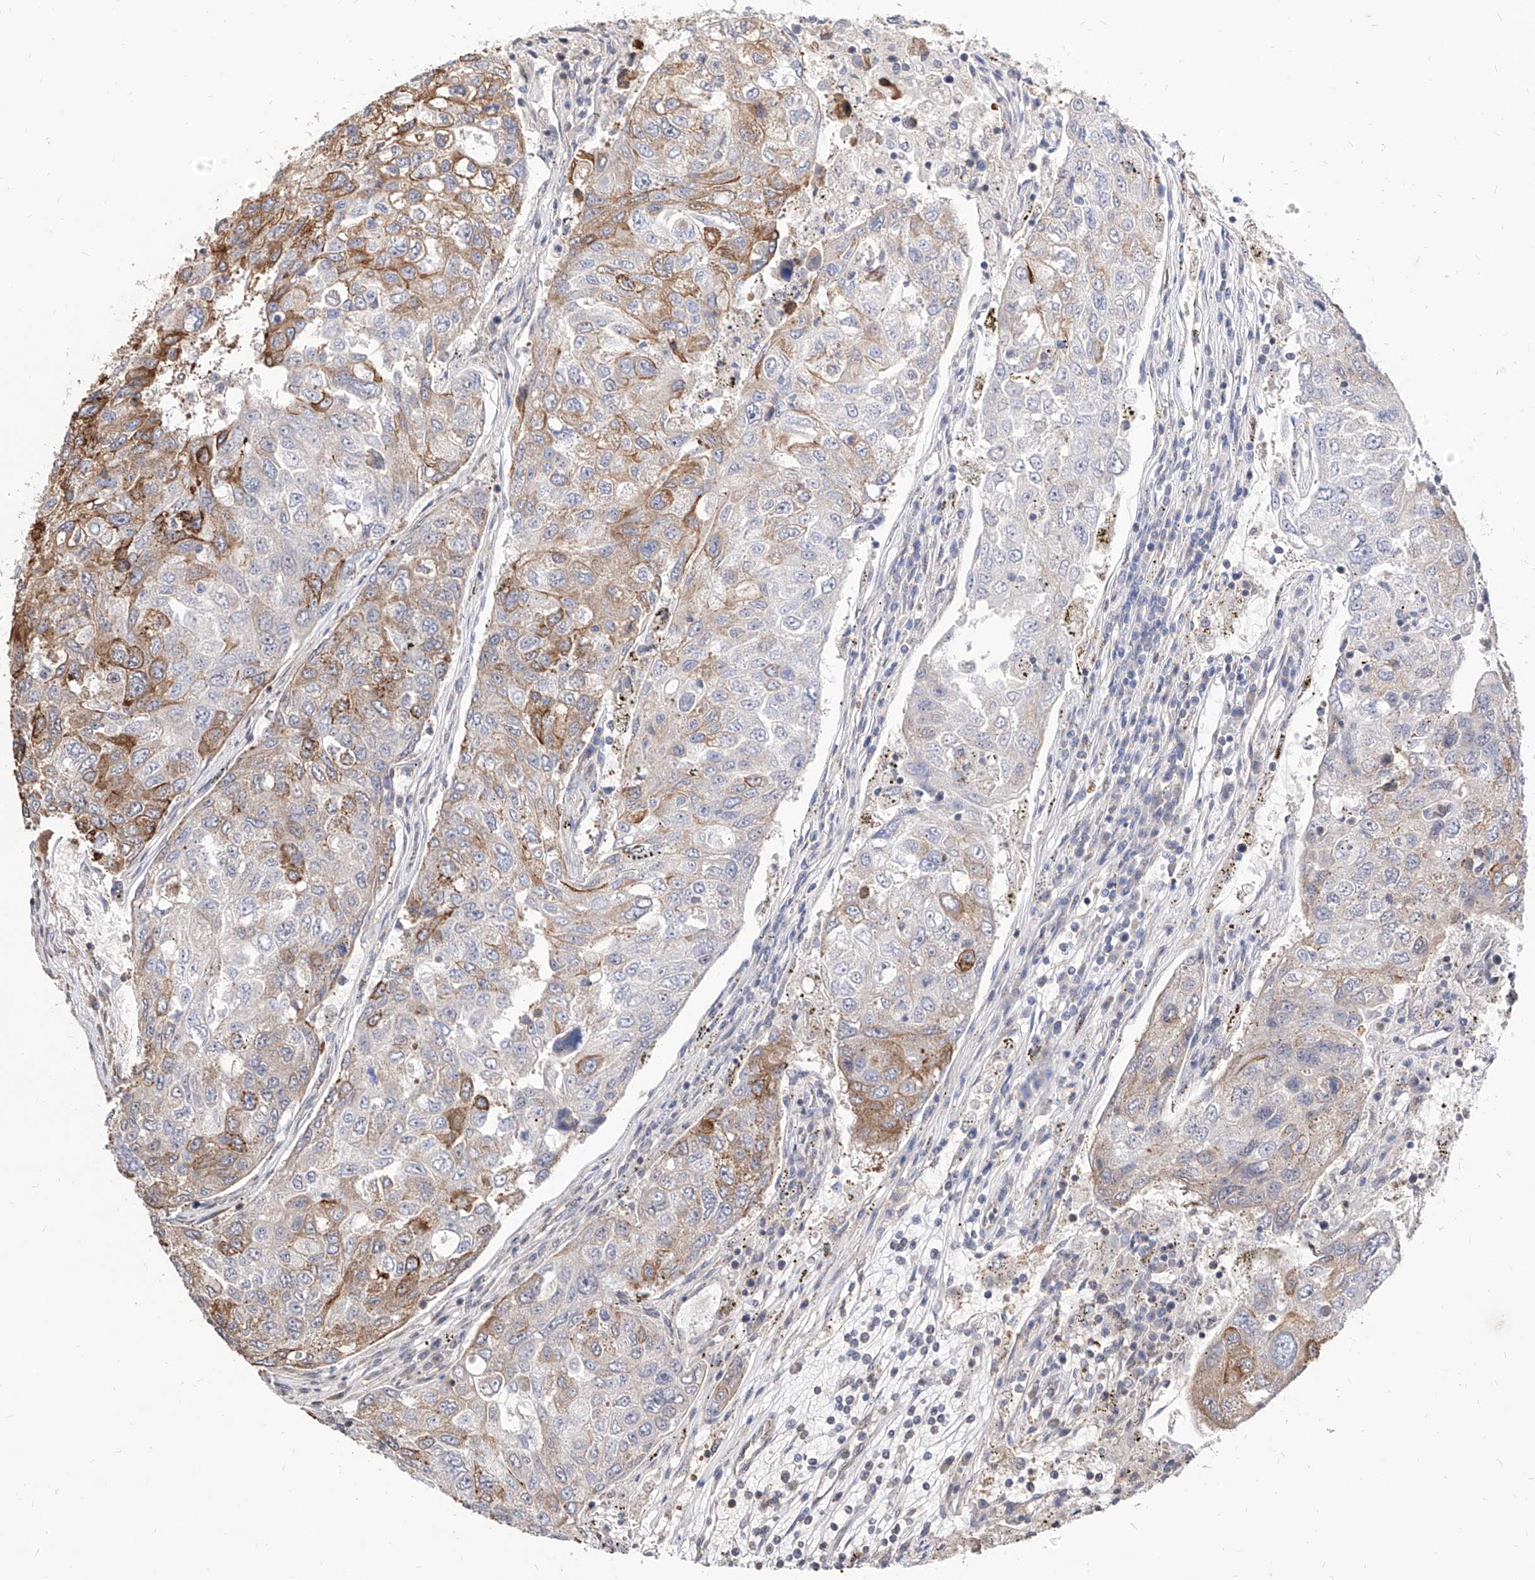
{"staining": {"intensity": "moderate", "quantity": "25%-75%", "location": "cytoplasmic/membranous"}, "tissue": "urothelial cancer", "cell_type": "Tumor cells", "image_type": "cancer", "snomed": [{"axis": "morphology", "description": "Urothelial carcinoma, High grade"}, {"axis": "topography", "description": "Lymph node"}, {"axis": "topography", "description": "Urinary bladder"}], "caption": "The immunohistochemical stain labels moderate cytoplasmic/membranous staining in tumor cells of urothelial carcinoma (high-grade) tissue. The protein of interest is shown in brown color, while the nuclei are stained blue.", "gene": "C8orf82", "patient": {"sex": "male", "age": 51}}